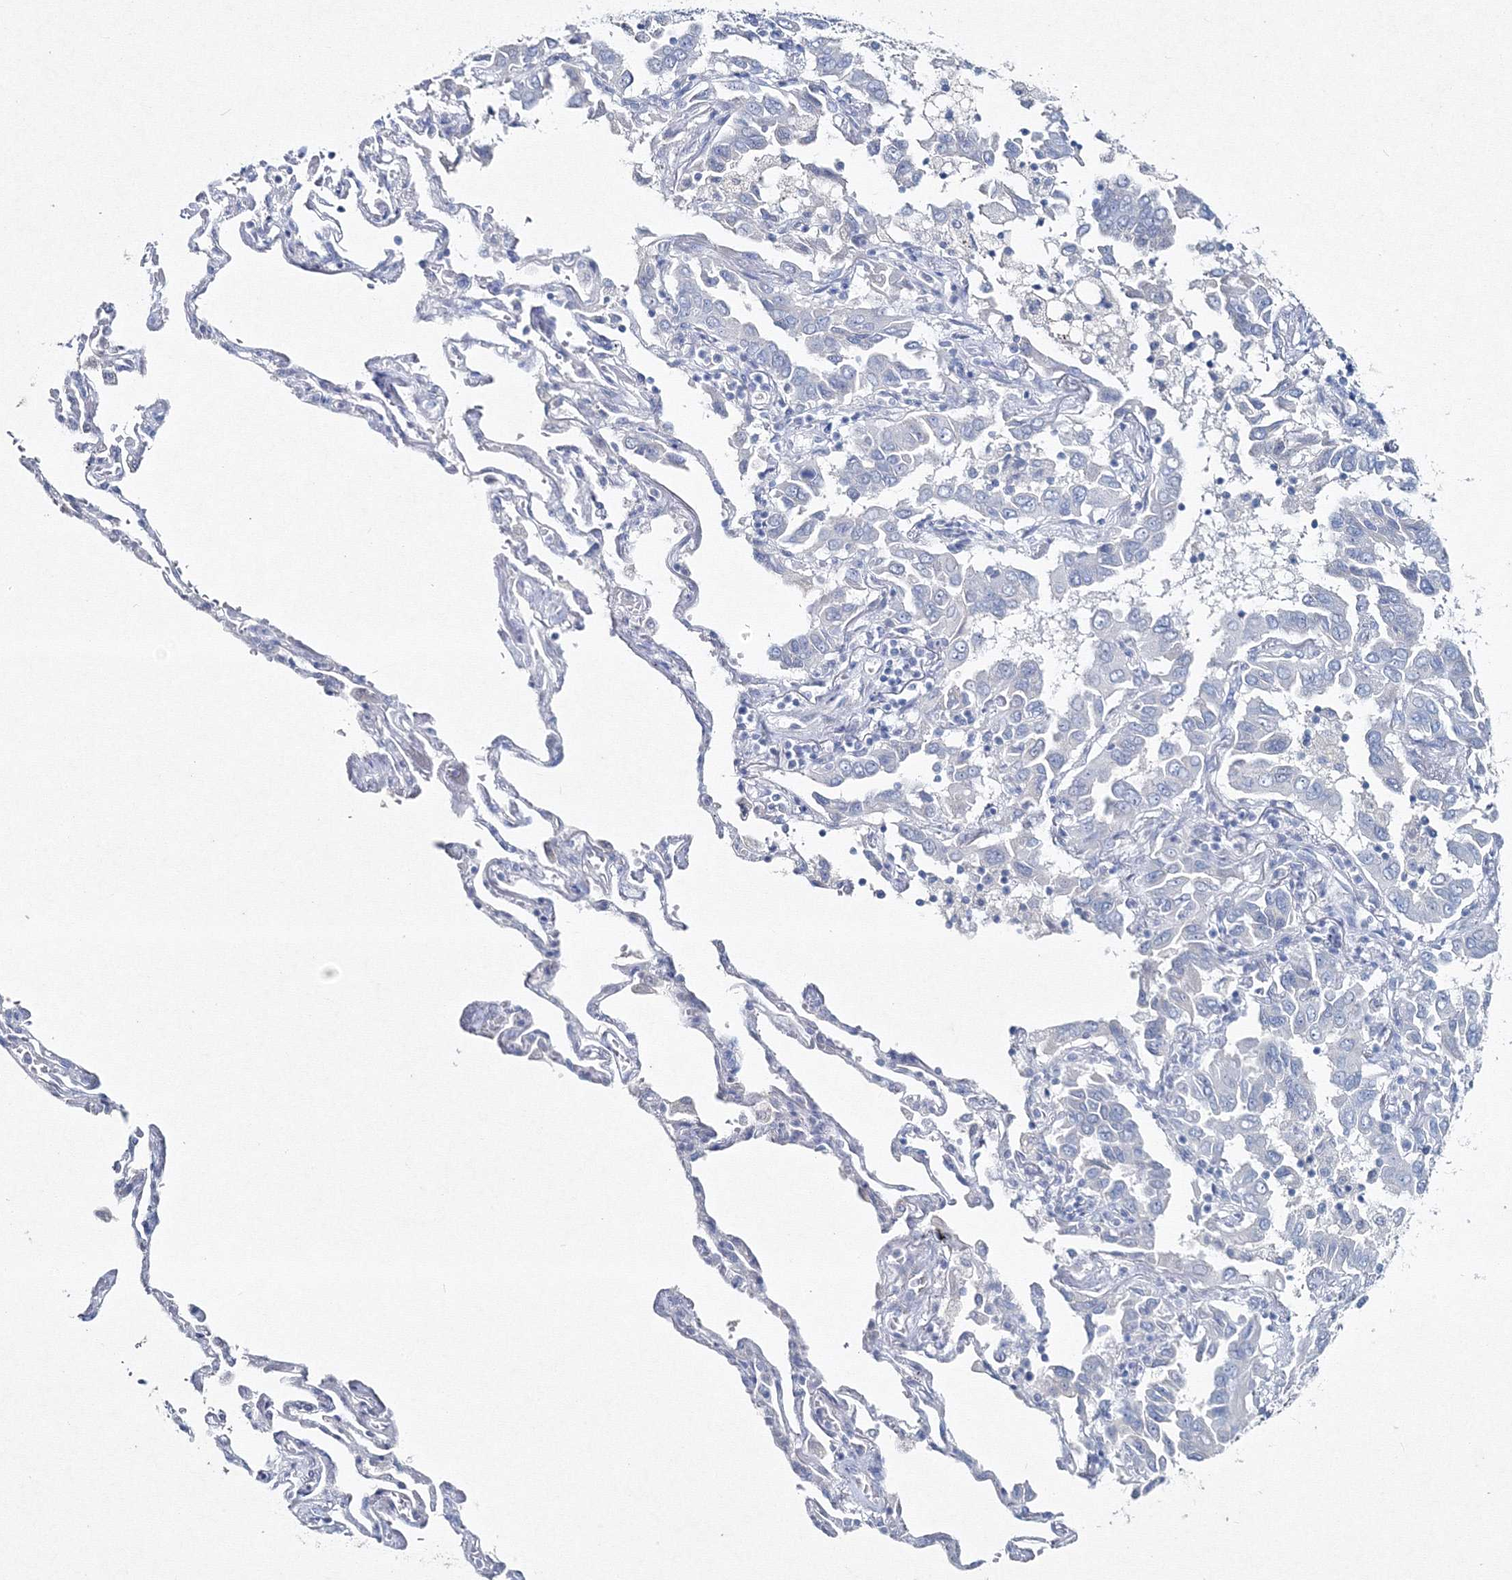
{"staining": {"intensity": "negative", "quantity": "none", "location": "none"}, "tissue": "lung cancer", "cell_type": "Tumor cells", "image_type": "cancer", "snomed": [{"axis": "morphology", "description": "Adenocarcinoma, NOS"}, {"axis": "topography", "description": "Lung"}], "caption": "There is no significant expression in tumor cells of lung cancer (adenocarcinoma).", "gene": "GCKR", "patient": {"sex": "male", "age": 64}}